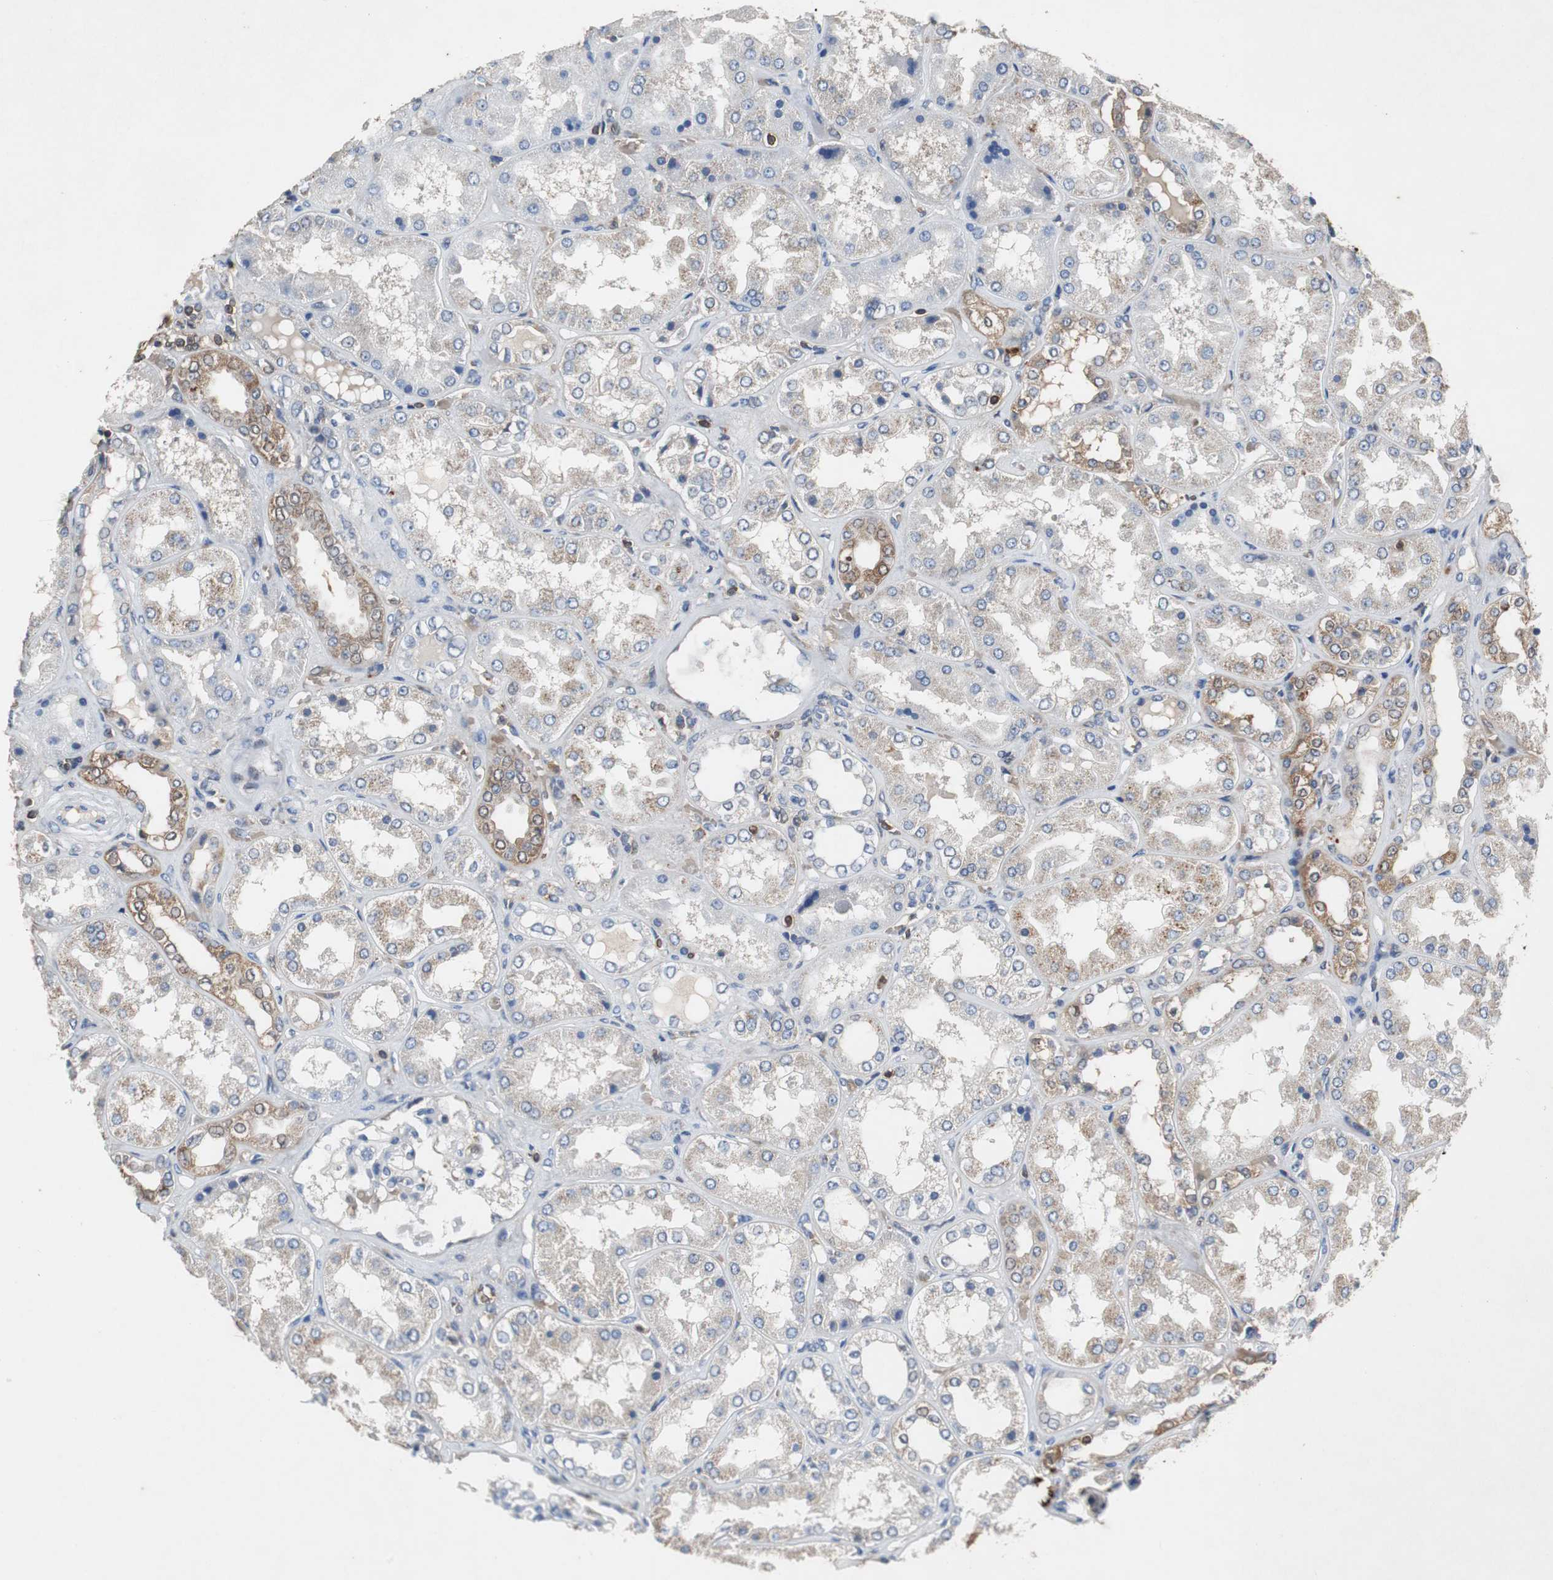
{"staining": {"intensity": "weak", "quantity": "<25%", "location": "cytoplasmic/membranous"}, "tissue": "kidney", "cell_type": "Cells in glomeruli", "image_type": "normal", "snomed": [{"axis": "morphology", "description": "Normal tissue, NOS"}, {"axis": "topography", "description": "Kidney"}], "caption": "This is an immunohistochemistry (IHC) histopathology image of benign human kidney. There is no positivity in cells in glomeruli.", "gene": "CALB2", "patient": {"sex": "female", "age": 56}}